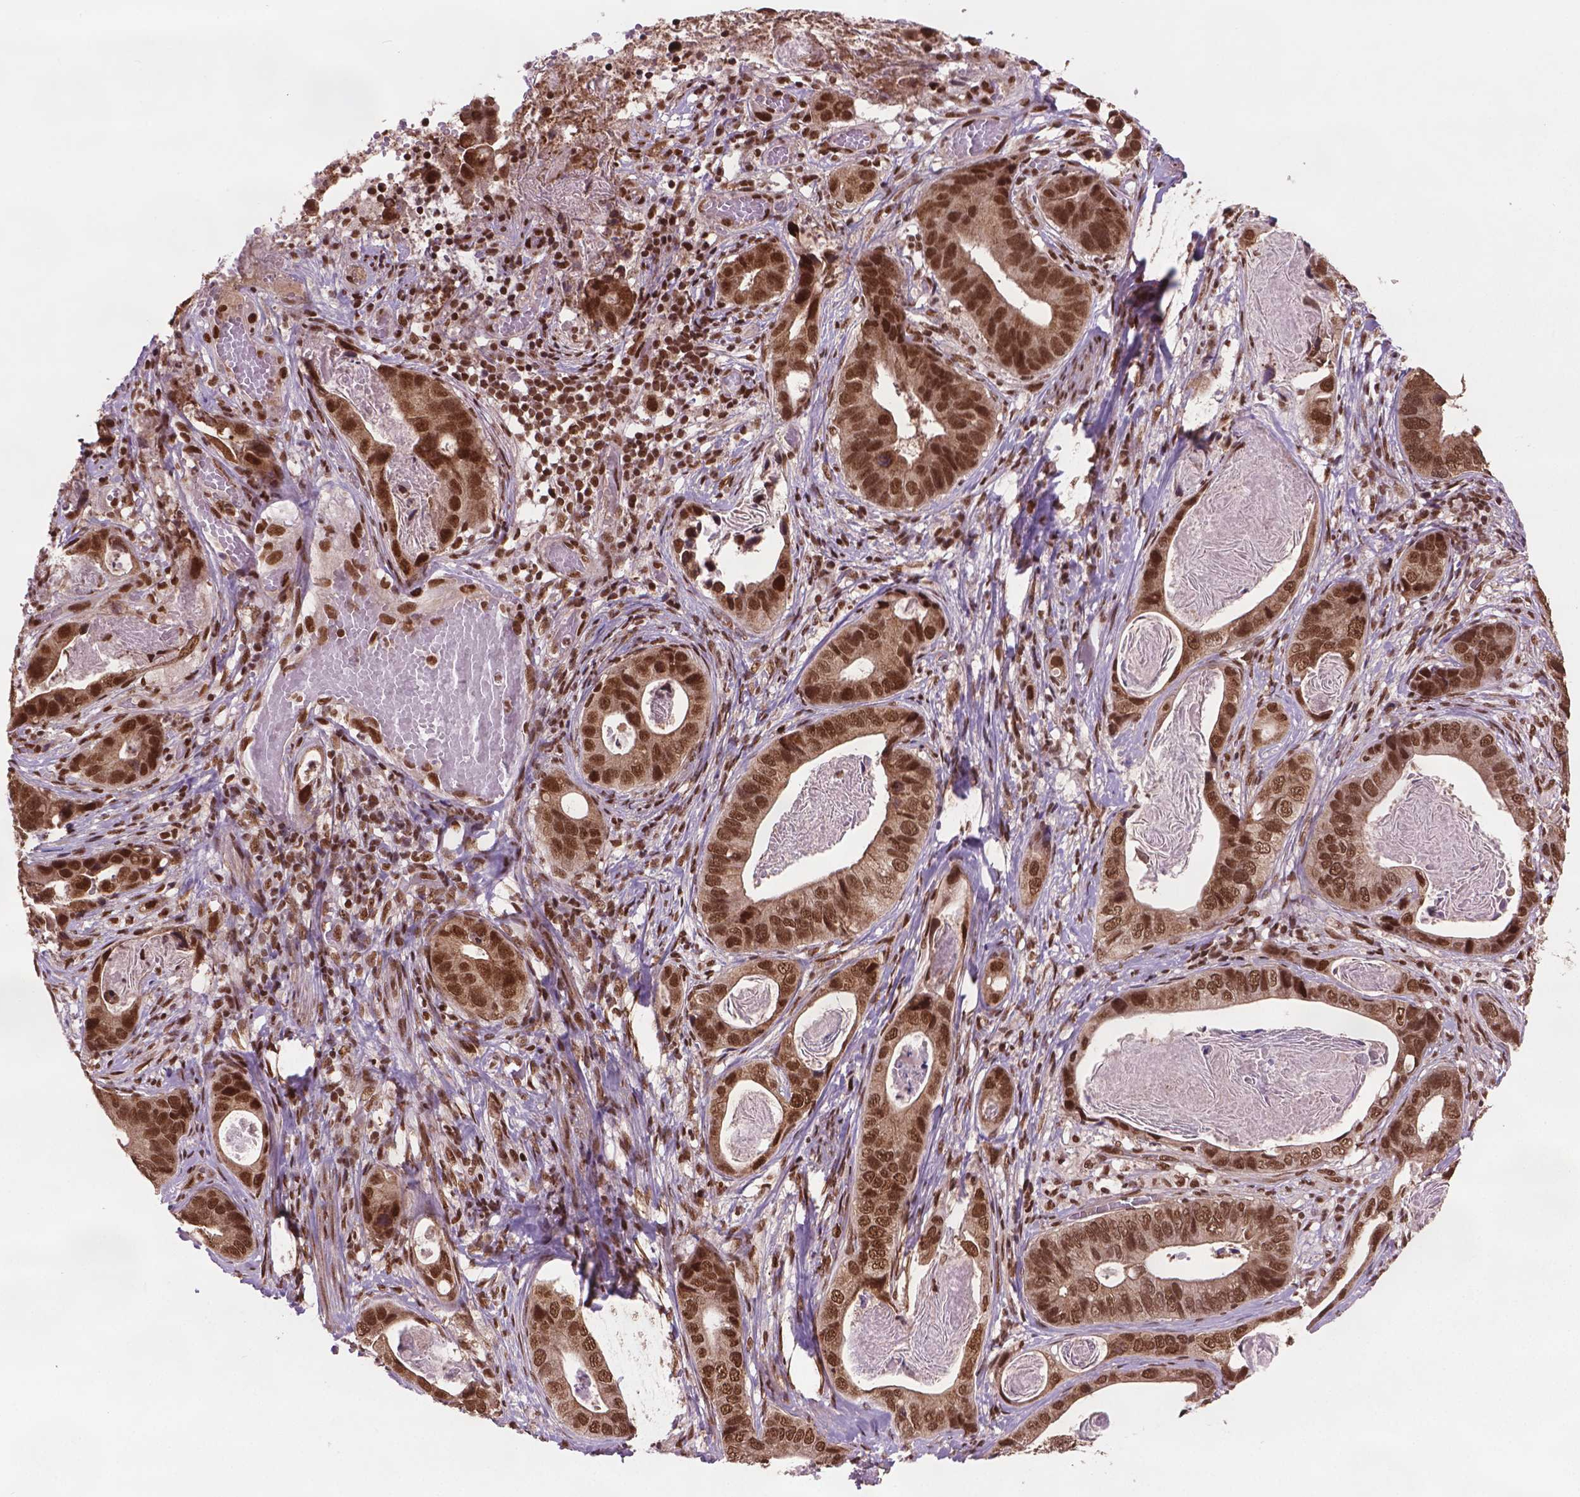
{"staining": {"intensity": "strong", "quantity": ">75%", "location": "cytoplasmic/membranous,nuclear"}, "tissue": "stomach cancer", "cell_type": "Tumor cells", "image_type": "cancer", "snomed": [{"axis": "morphology", "description": "Adenocarcinoma, NOS"}, {"axis": "topography", "description": "Stomach"}], "caption": "The photomicrograph reveals staining of adenocarcinoma (stomach), revealing strong cytoplasmic/membranous and nuclear protein expression (brown color) within tumor cells.", "gene": "SIRT6", "patient": {"sex": "male", "age": 84}}